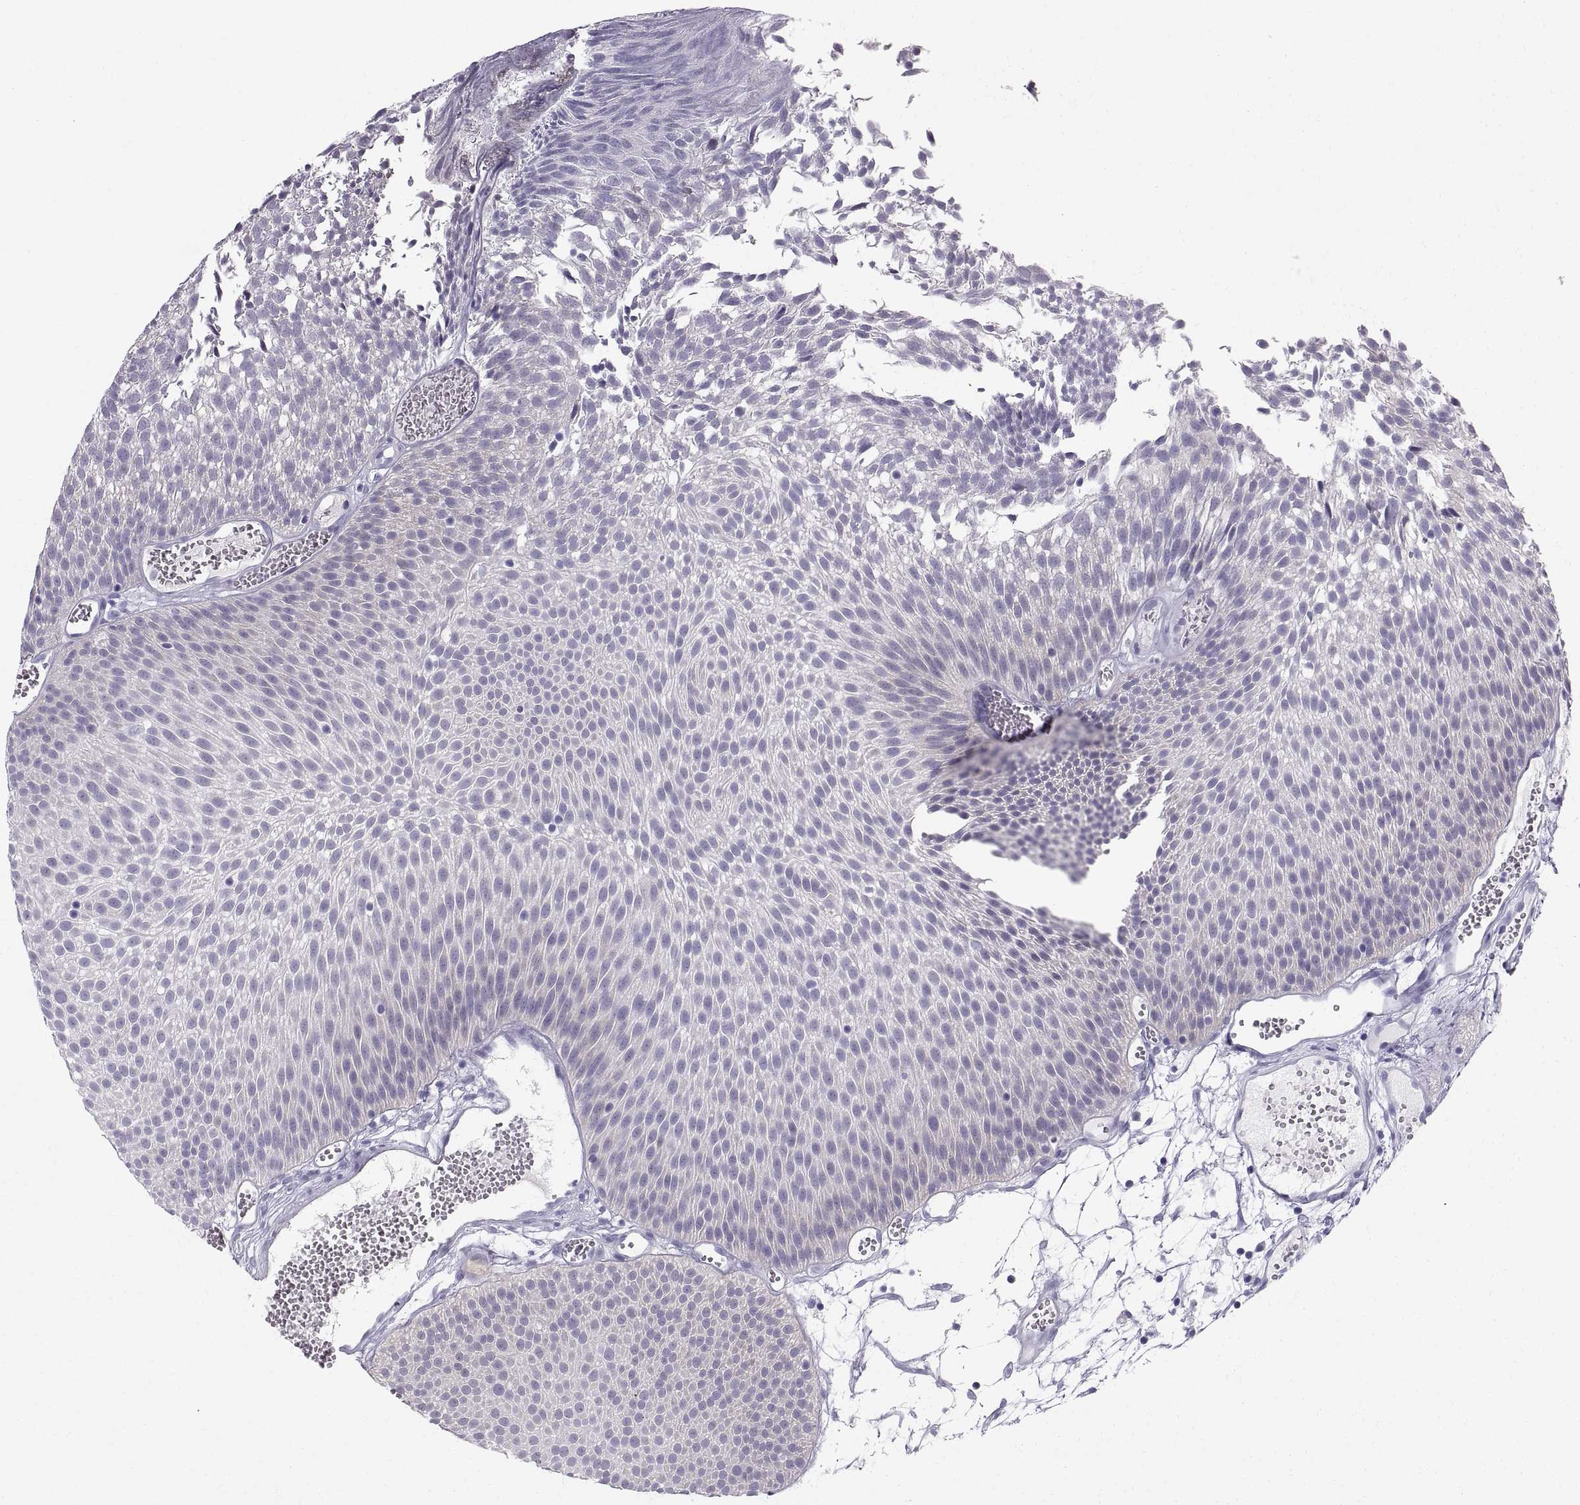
{"staining": {"intensity": "negative", "quantity": "none", "location": "none"}, "tissue": "urothelial cancer", "cell_type": "Tumor cells", "image_type": "cancer", "snomed": [{"axis": "morphology", "description": "Urothelial carcinoma, Low grade"}, {"axis": "topography", "description": "Urinary bladder"}], "caption": "Immunohistochemical staining of urothelial cancer demonstrates no significant staining in tumor cells.", "gene": "SLC22A6", "patient": {"sex": "male", "age": 52}}